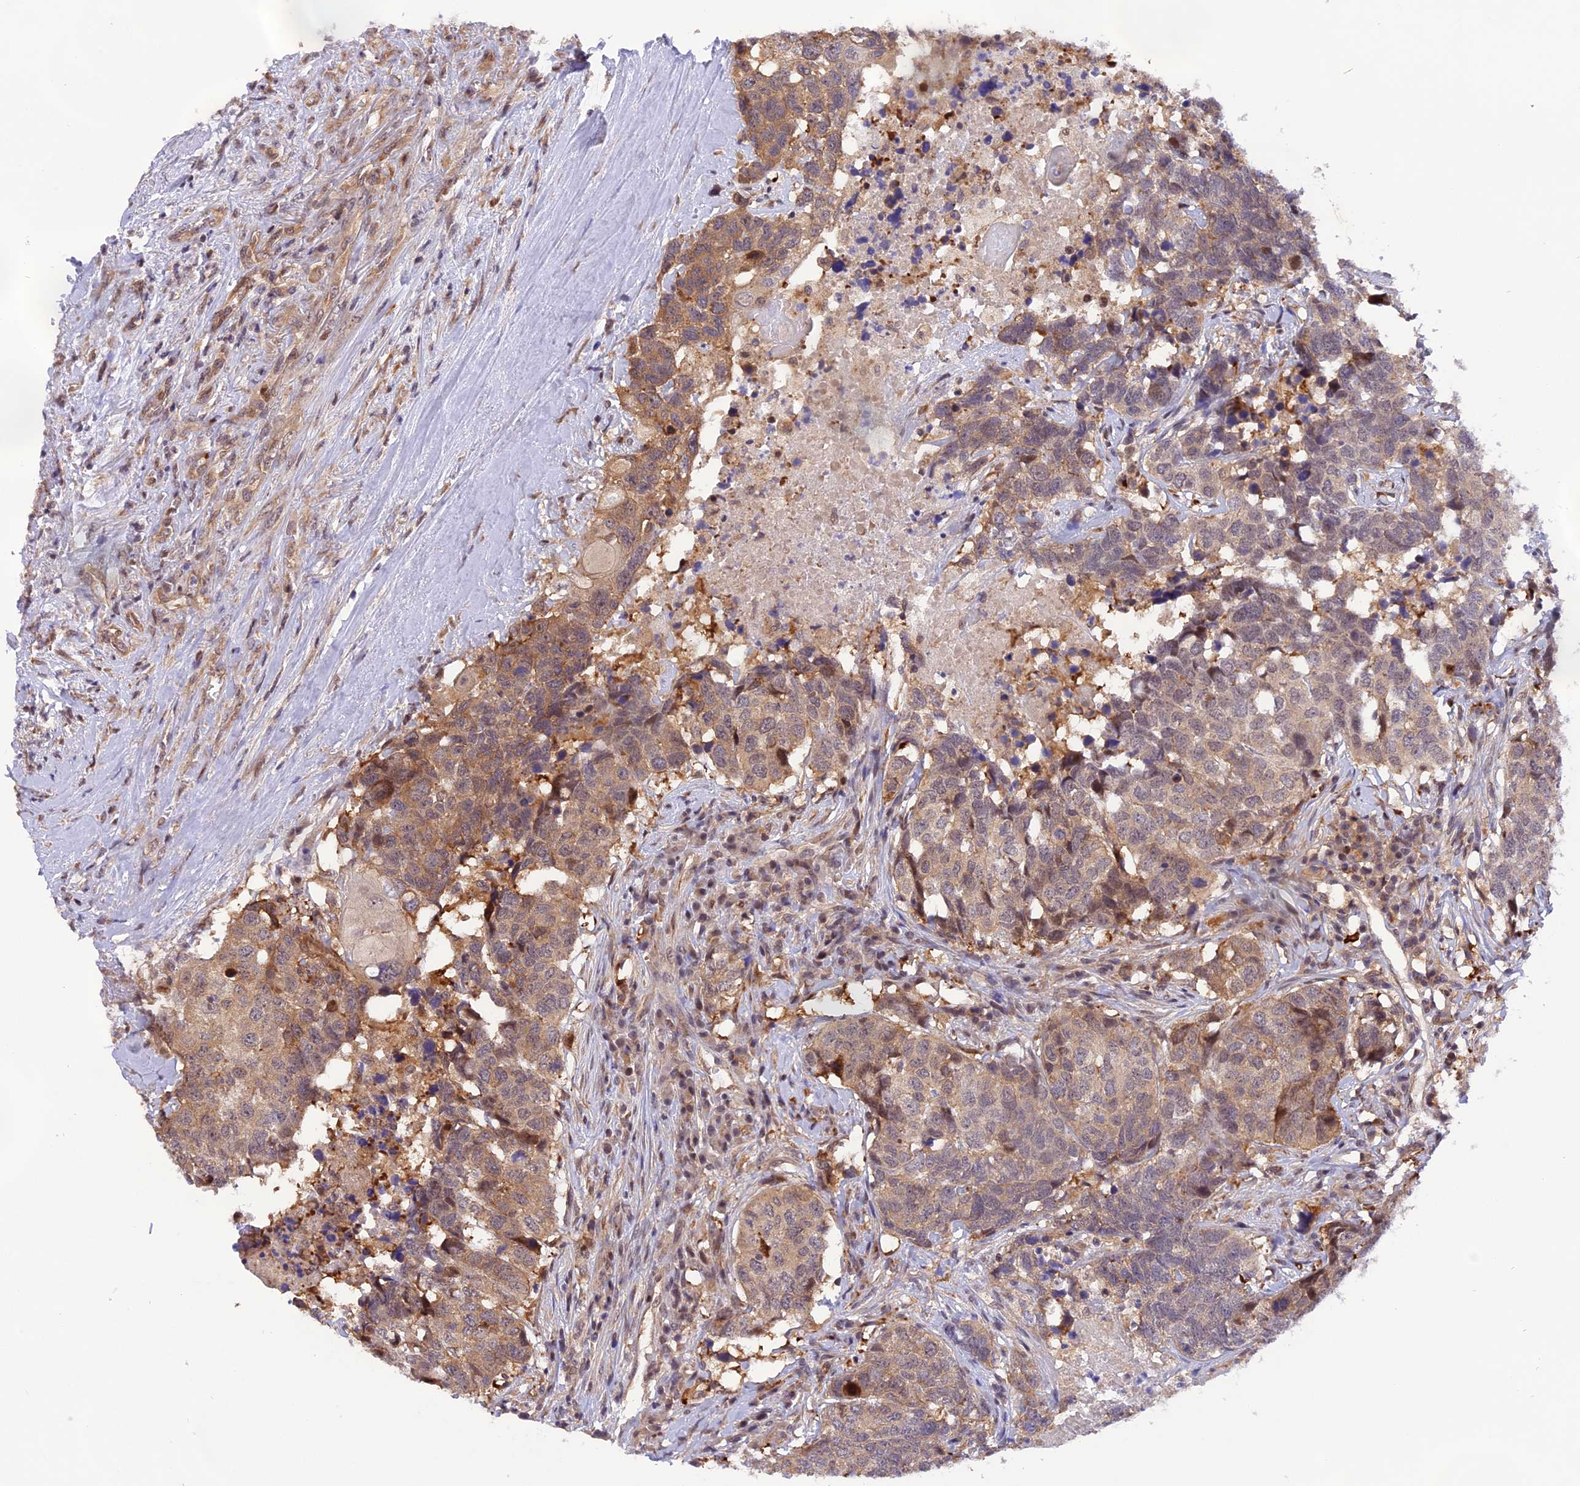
{"staining": {"intensity": "moderate", "quantity": "25%-75%", "location": "cytoplasmic/membranous"}, "tissue": "head and neck cancer", "cell_type": "Tumor cells", "image_type": "cancer", "snomed": [{"axis": "morphology", "description": "Squamous cell carcinoma, NOS"}, {"axis": "topography", "description": "Head-Neck"}], "caption": "A high-resolution photomicrograph shows immunohistochemistry staining of squamous cell carcinoma (head and neck), which shows moderate cytoplasmic/membranous expression in approximately 25%-75% of tumor cells.", "gene": "SAMD4A", "patient": {"sex": "male", "age": 66}}